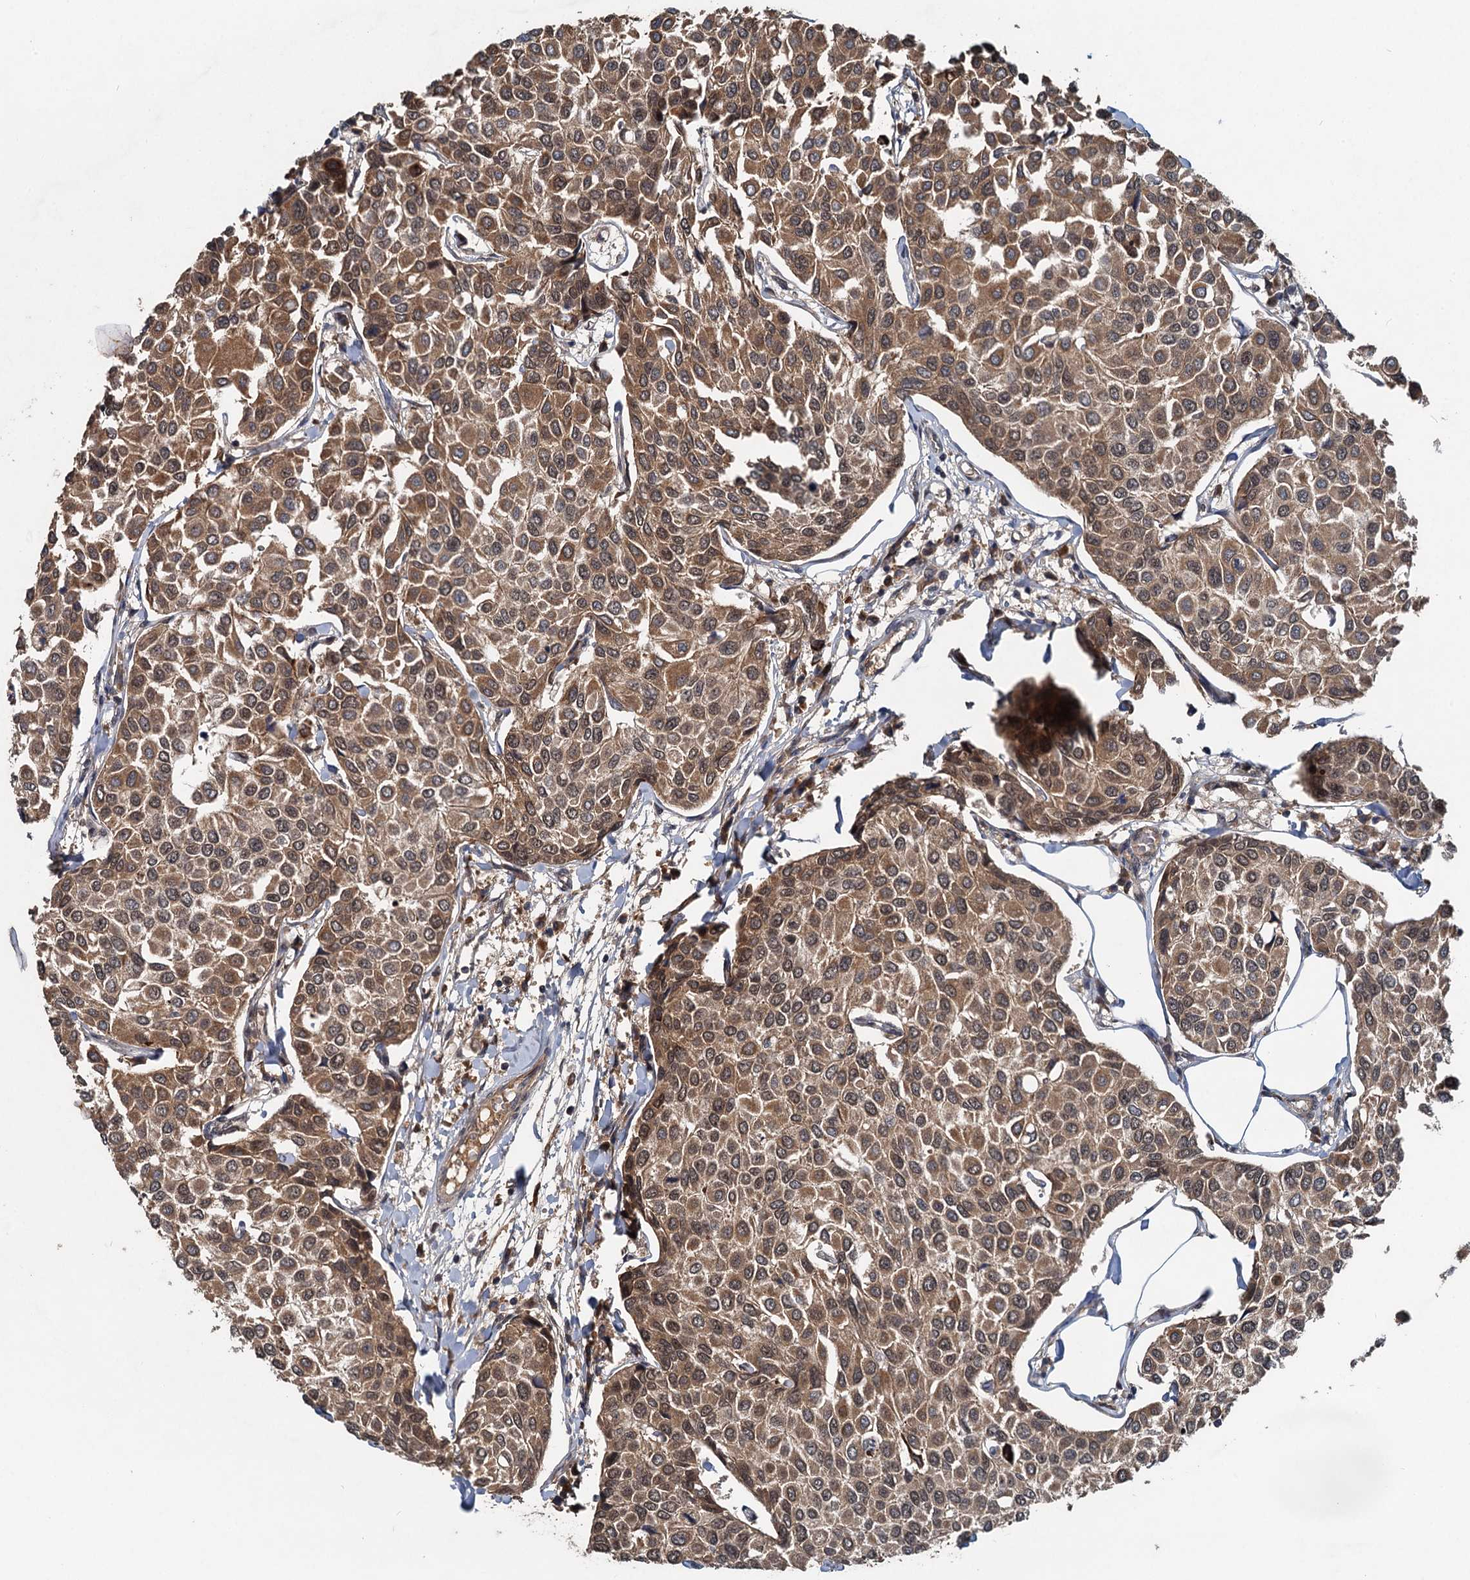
{"staining": {"intensity": "moderate", "quantity": ">75%", "location": "cytoplasmic/membranous,nuclear"}, "tissue": "breast cancer", "cell_type": "Tumor cells", "image_type": "cancer", "snomed": [{"axis": "morphology", "description": "Duct carcinoma"}, {"axis": "topography", "description": "Breast"}], "caption": "A histopathology image of breast cancer (invasive ductal carcinoma) stained for a protein reveals moderate cytoplasmic/membranous and nuclear brown staining in tumor cells. (Stains: DAB (3,3'-diaminobenzidine) in brown, nuclei in blue, Microscopy: brightfield microscopy at high magnification).", "gene": "RITA1", "patient": {"sex": "female", "age": 55}}